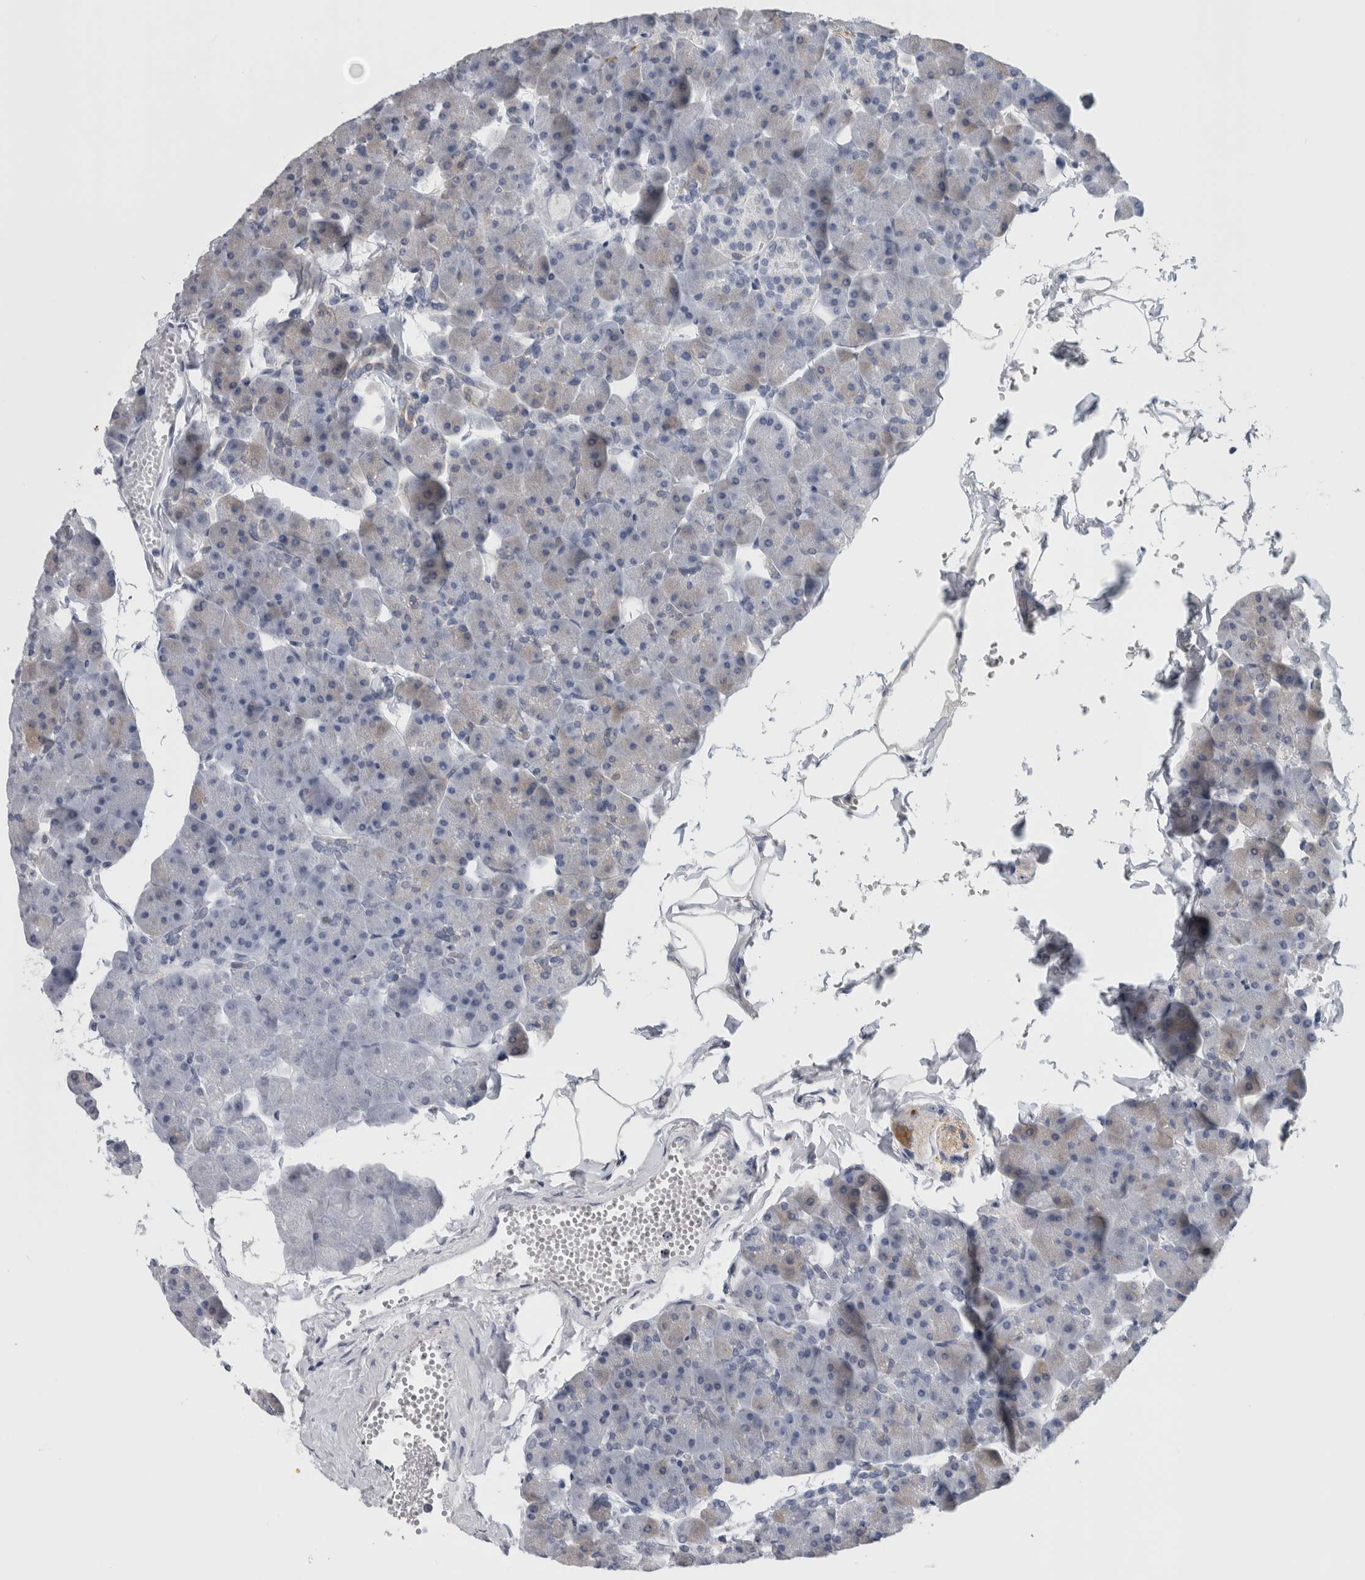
{"staining": {"intensity": "weak", "quantity": "<25%", "location": "cytoplasmic/membranous"}, "tissue": "pancreas", "cell_type": "Exocrine glandular cells", "image_type": "normal", "snomed": [{"axis": "morphology", "description": "Normal tissue, NOS"}, {"axis": "topography", "description": "Pancreas"}], "caption": "High power microscopy micrograph of an IHC image of normal pancreas, revealing no significant expression in exocrine glandular cells.", "gene": "TMEM242", "patient": {"sex": "male", "age": 35}}